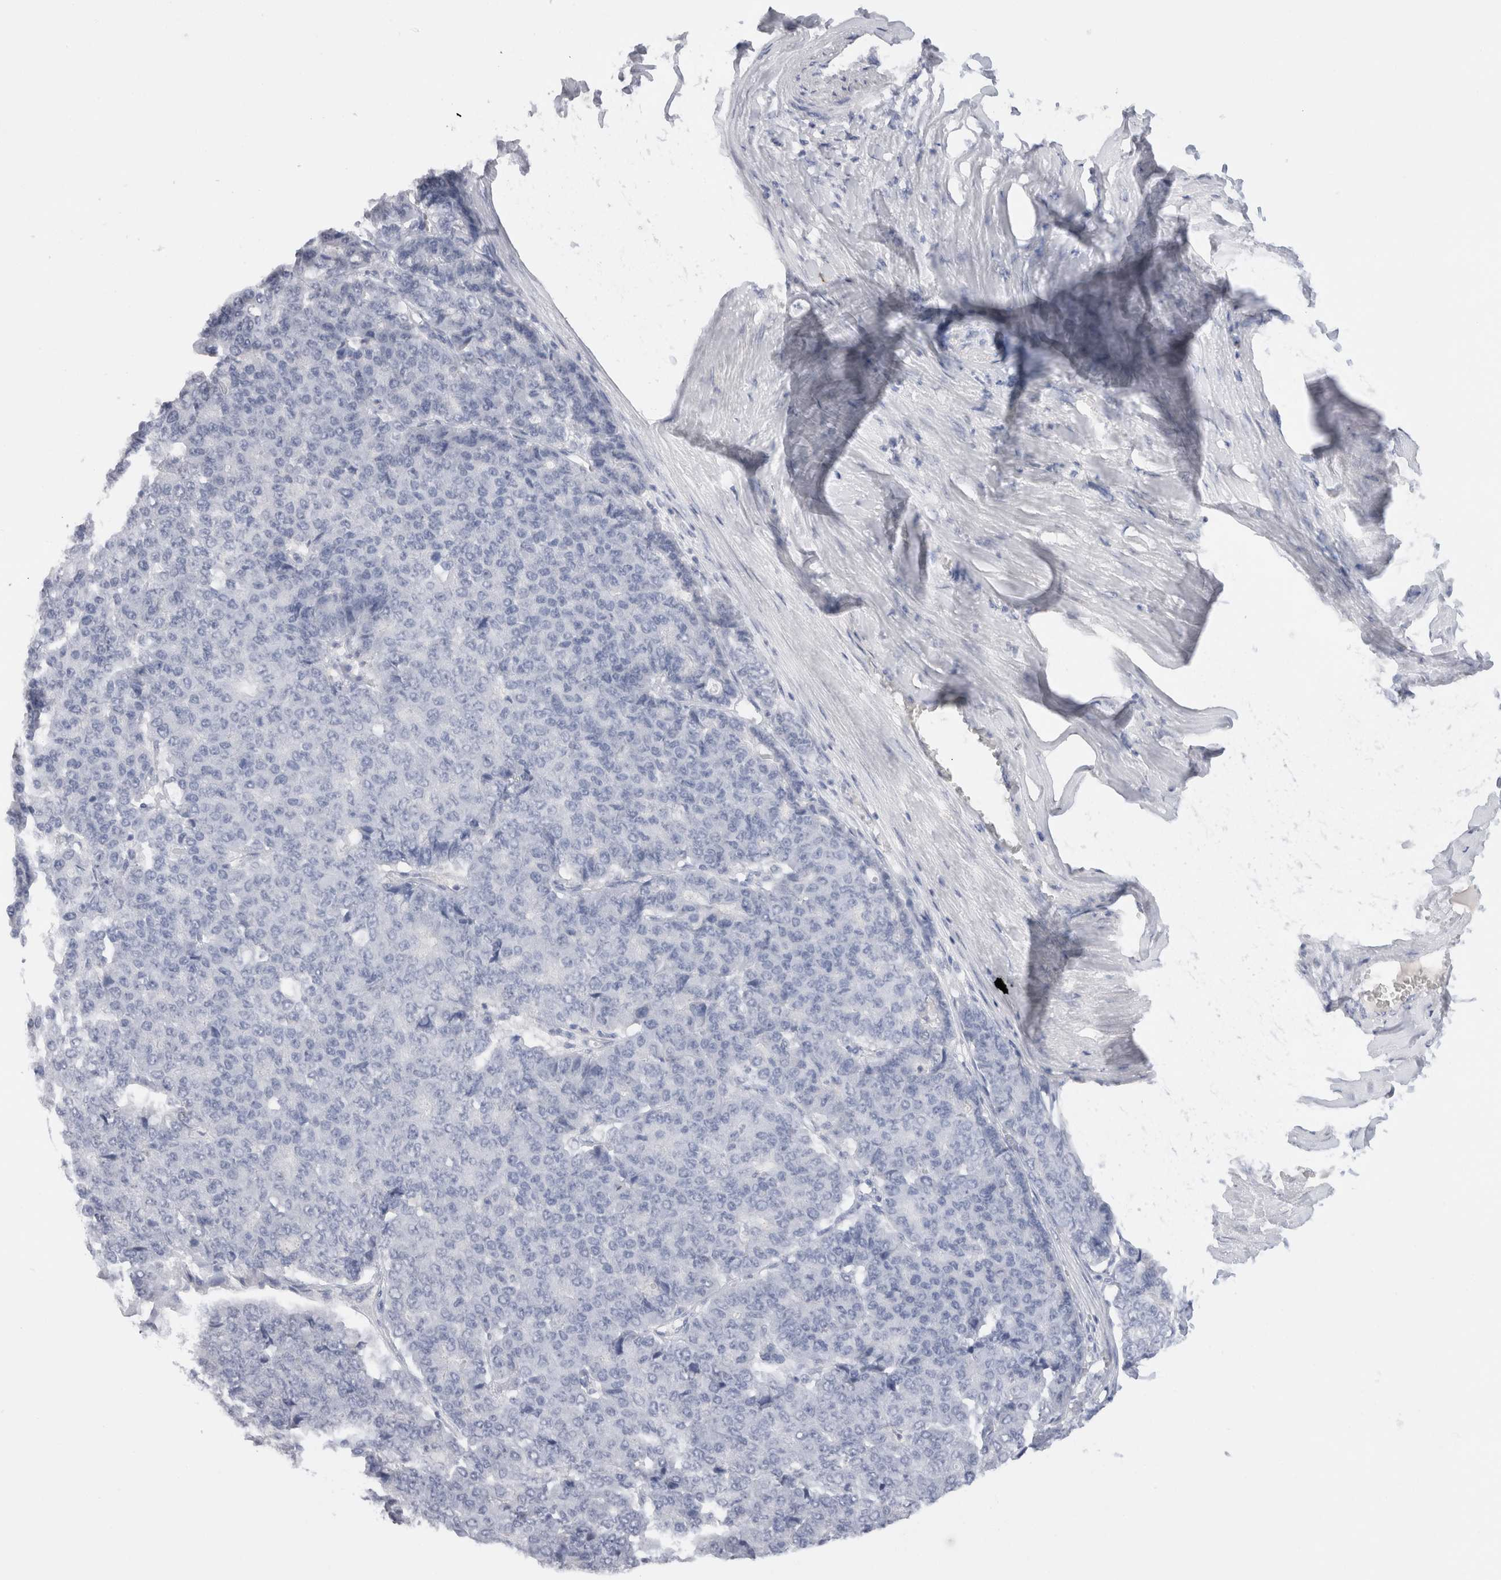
{"staining": {"intensity": "negative", "quantity": "none", "location": "none"}, "tissue": "pancreatic cancer", "cell_type": "Tumor cells", "image_type": "cancer", "snomed": [{"axis": "morphology", "description": "Adenocarcinoma, NOS"}, {"axis": "topography", "description": "Pancreas"}], "caption": "Pancreatic adenocarcinoma was stained to show a protein in brown. There is no significant expression in tumor cells.", "gene": "LAMP3", "patient": {"sex": "male", "age": 50}}